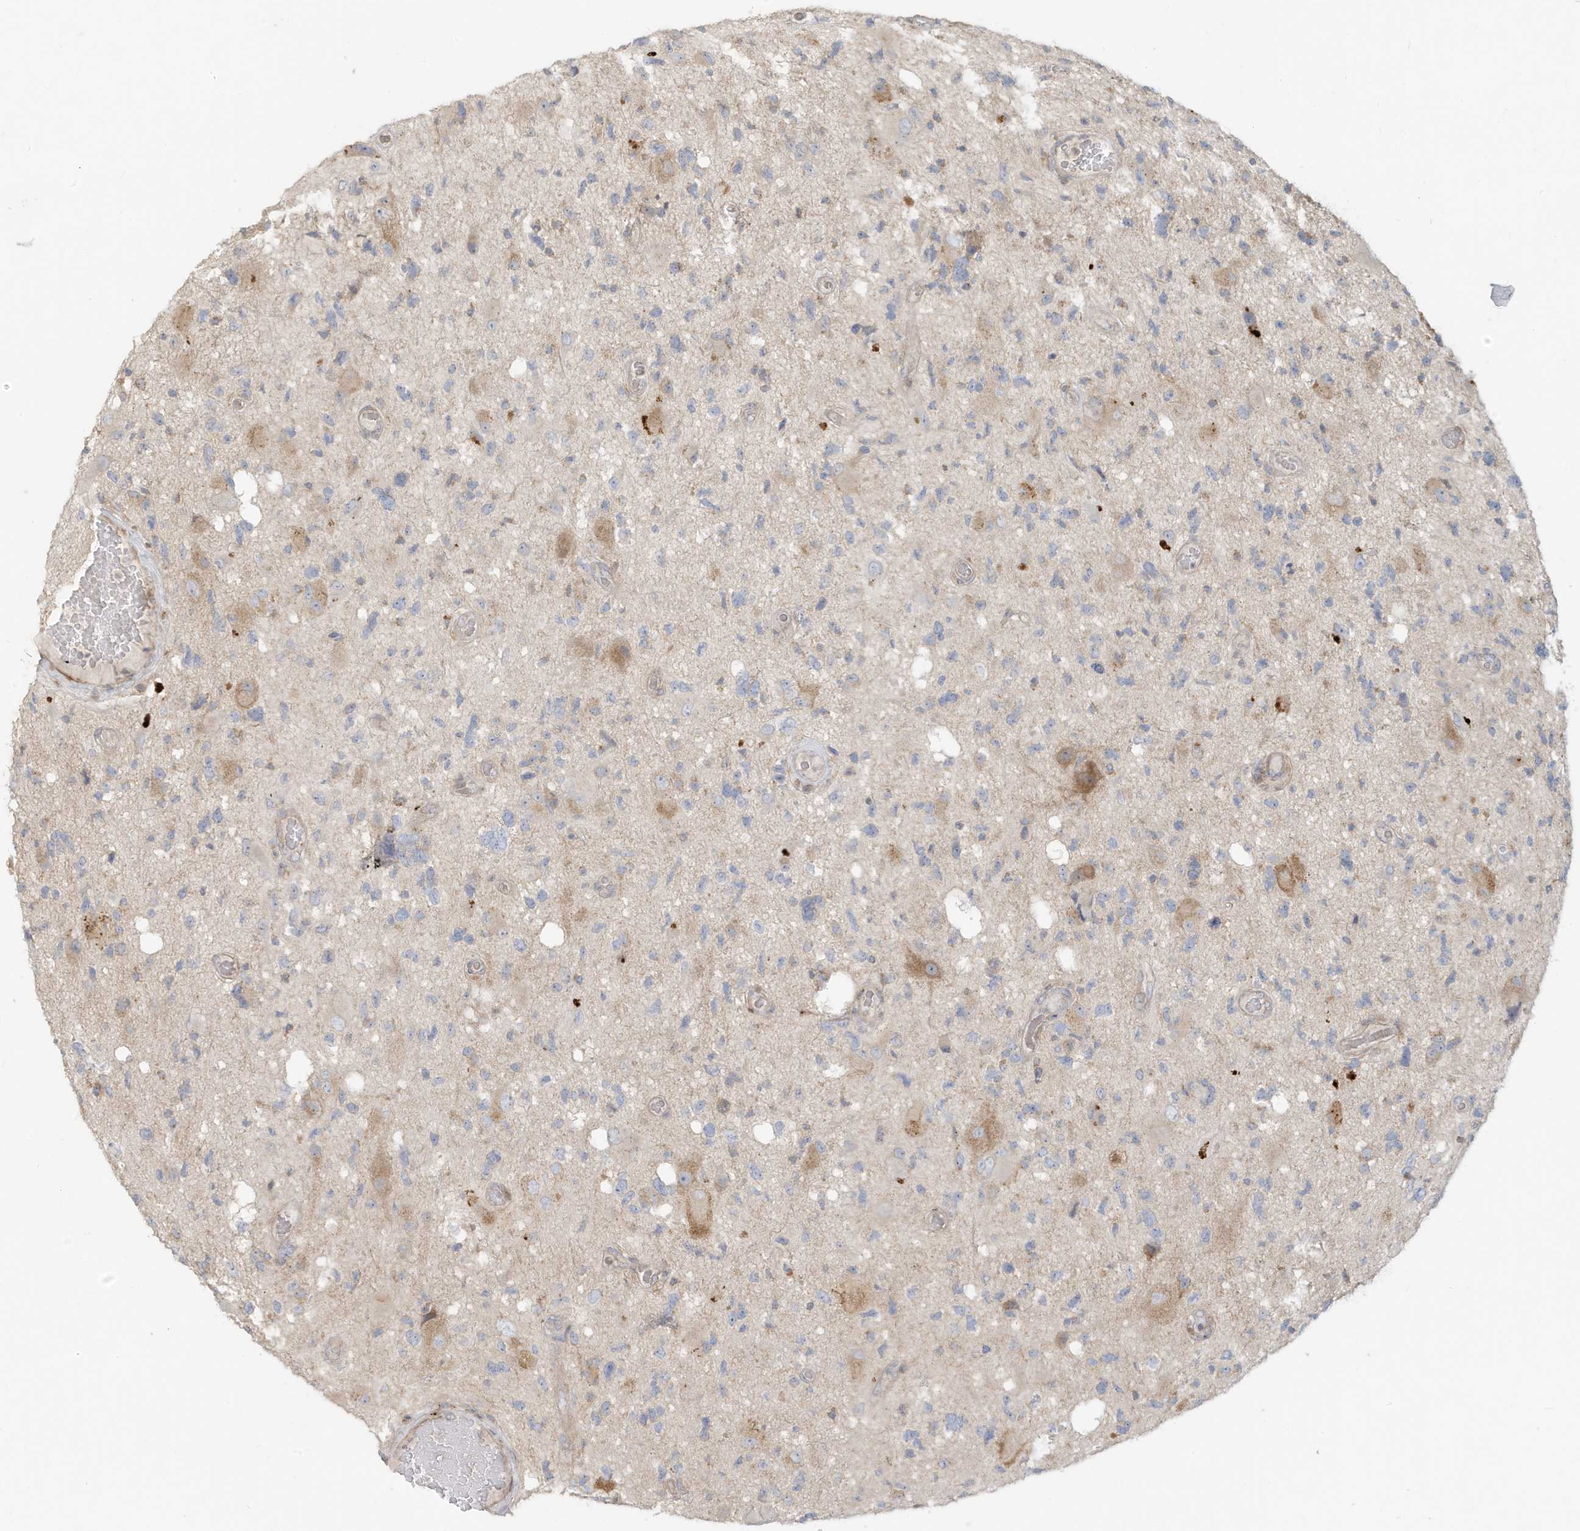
{"staining": {"intensity": "negative", "quantity": "none", "location": "none"}, "tissue": "glioma", "cell_type": "Tumor cells", "image_type": "cancer", "snomed": [{"axis": "morphology", "description": "Glioma, malignant, High grade"}, {"axis": "topography", "description": "Brain"}], "caption": "High magnification brightfield microscopy of high-grade glioma (malignant) stained with DAB (3,3'-diaminobenzidine) (brown) and counterstained with hematoxylin (blue): tumor cells show no significant staining.", "gene": "MCOLN1", "patient": {"sex": "male", "age": 33}}